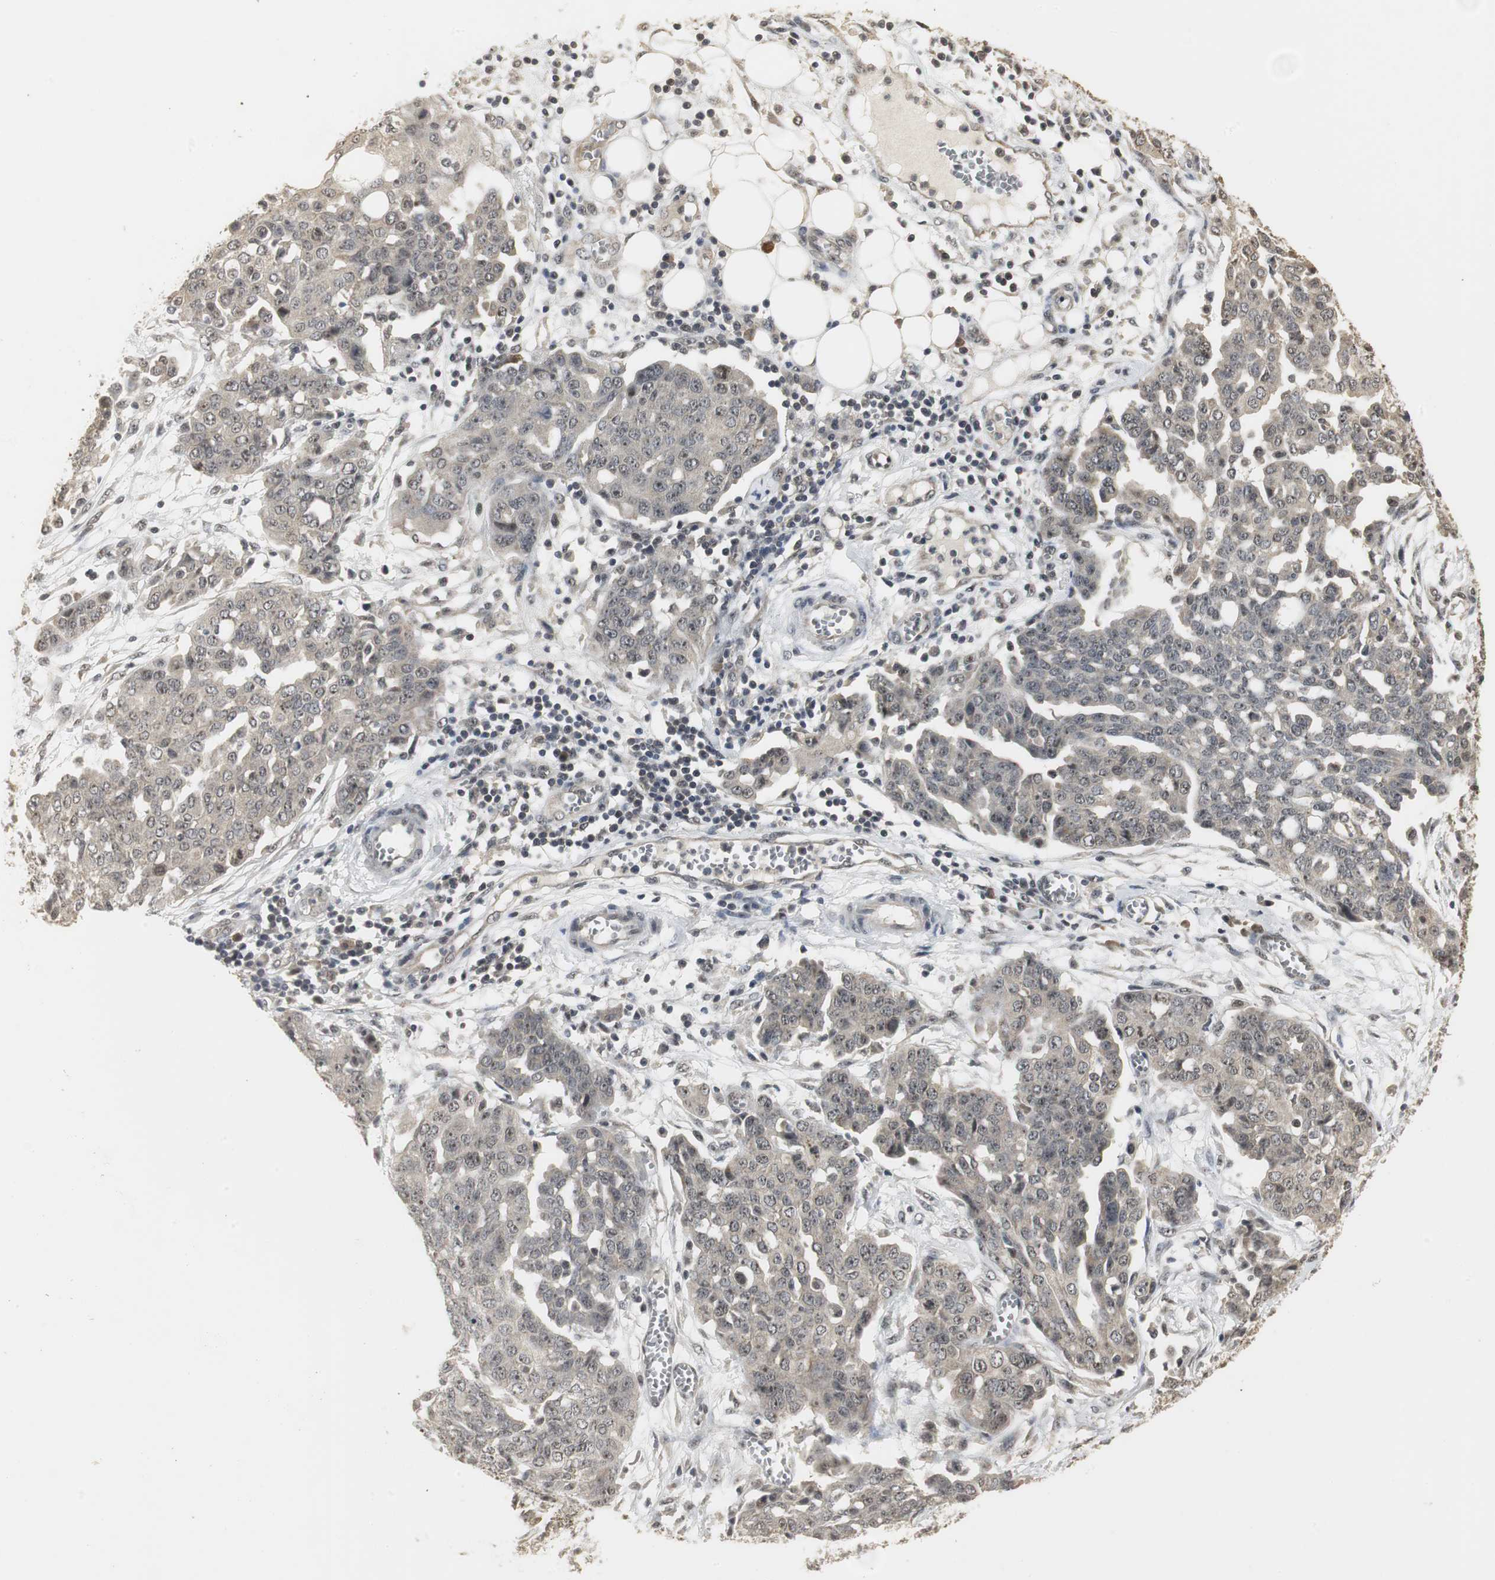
{"staining": {"intensity": "negative", "quantity": "none", "location": "none"}, "tissue": "ovarian cancer", "cell_type": "Tumor cells", "image_type": "cancer", "snomed": [{"axis": "morphology", "description": "Cystadenocarcinoma, serous, NOS"}, {"axis": "topography", "description": "Soft tissue"}, {"axis": "topography", "description": "Ovary"}], "caption": "Serous cystadenocarcinoma (ovarian) stained for a protein using IHC exhibits no positivity tumor cells.", "gene": "ELOA", "patient": {"sex": "female", "age": 57}}